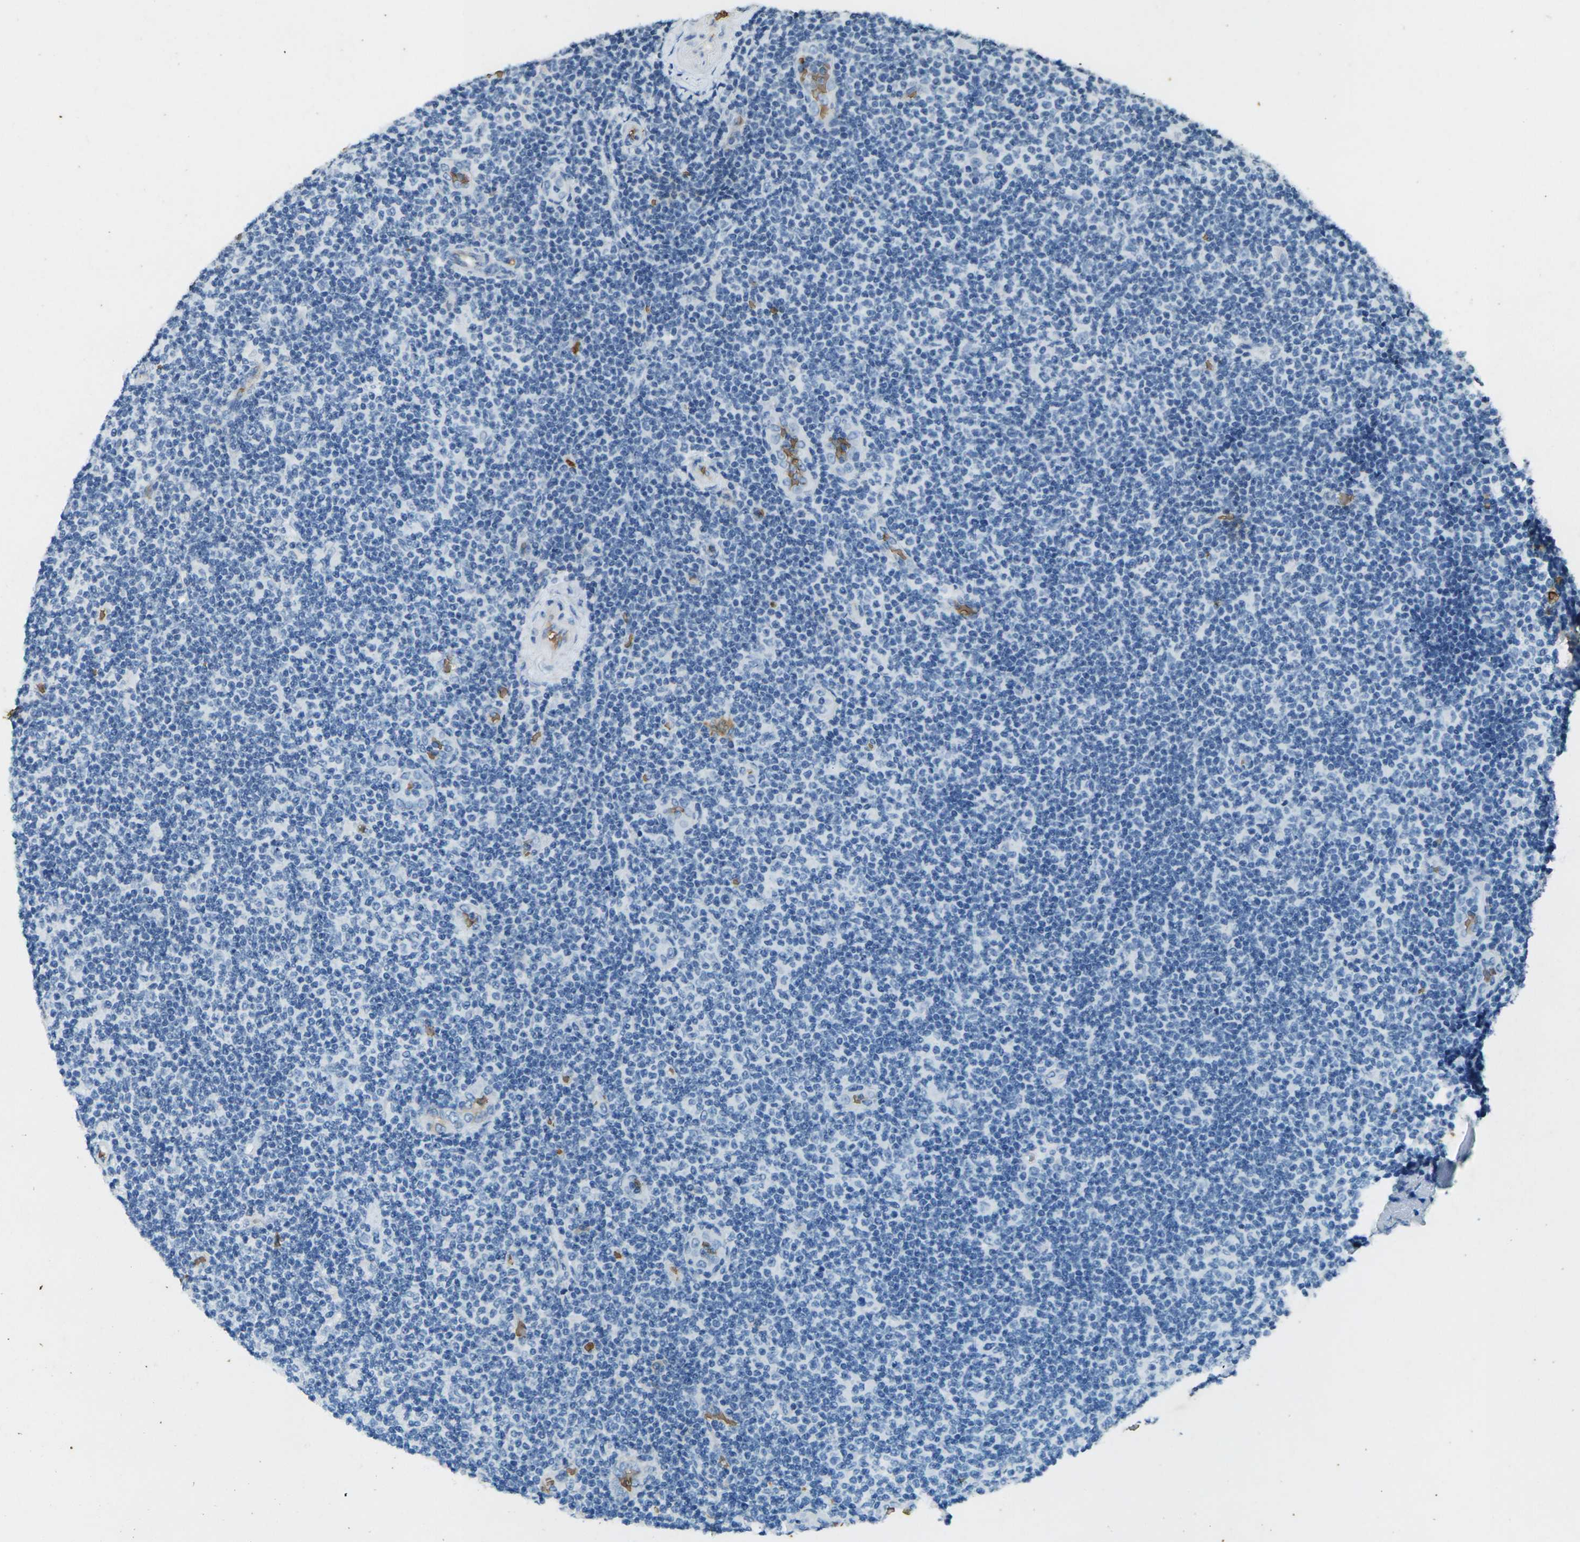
{"staining": {"intensity": "negative", "quantity": "none", "location": "none"}, "tissue": "lymphoma", "cell_type": "Tumor cells", "image_type": "cancer", "snomed": [{"axis": "morphology", "description": "Malignant lymphoma, non-Hodgkin's type, Low grade"}, {"axis": "topography", "description": "Lymph node"}], "caption": "The image reveals no significant expression in tumor cells of lymphoma. (Stains: DAB immunohistochemistry (IHC) with hematoxylin counter stain, Microscopy: brightfield microscopy at high magnification).", "gene": "HBB", "patient": {"sex": "male", "age": 83}}